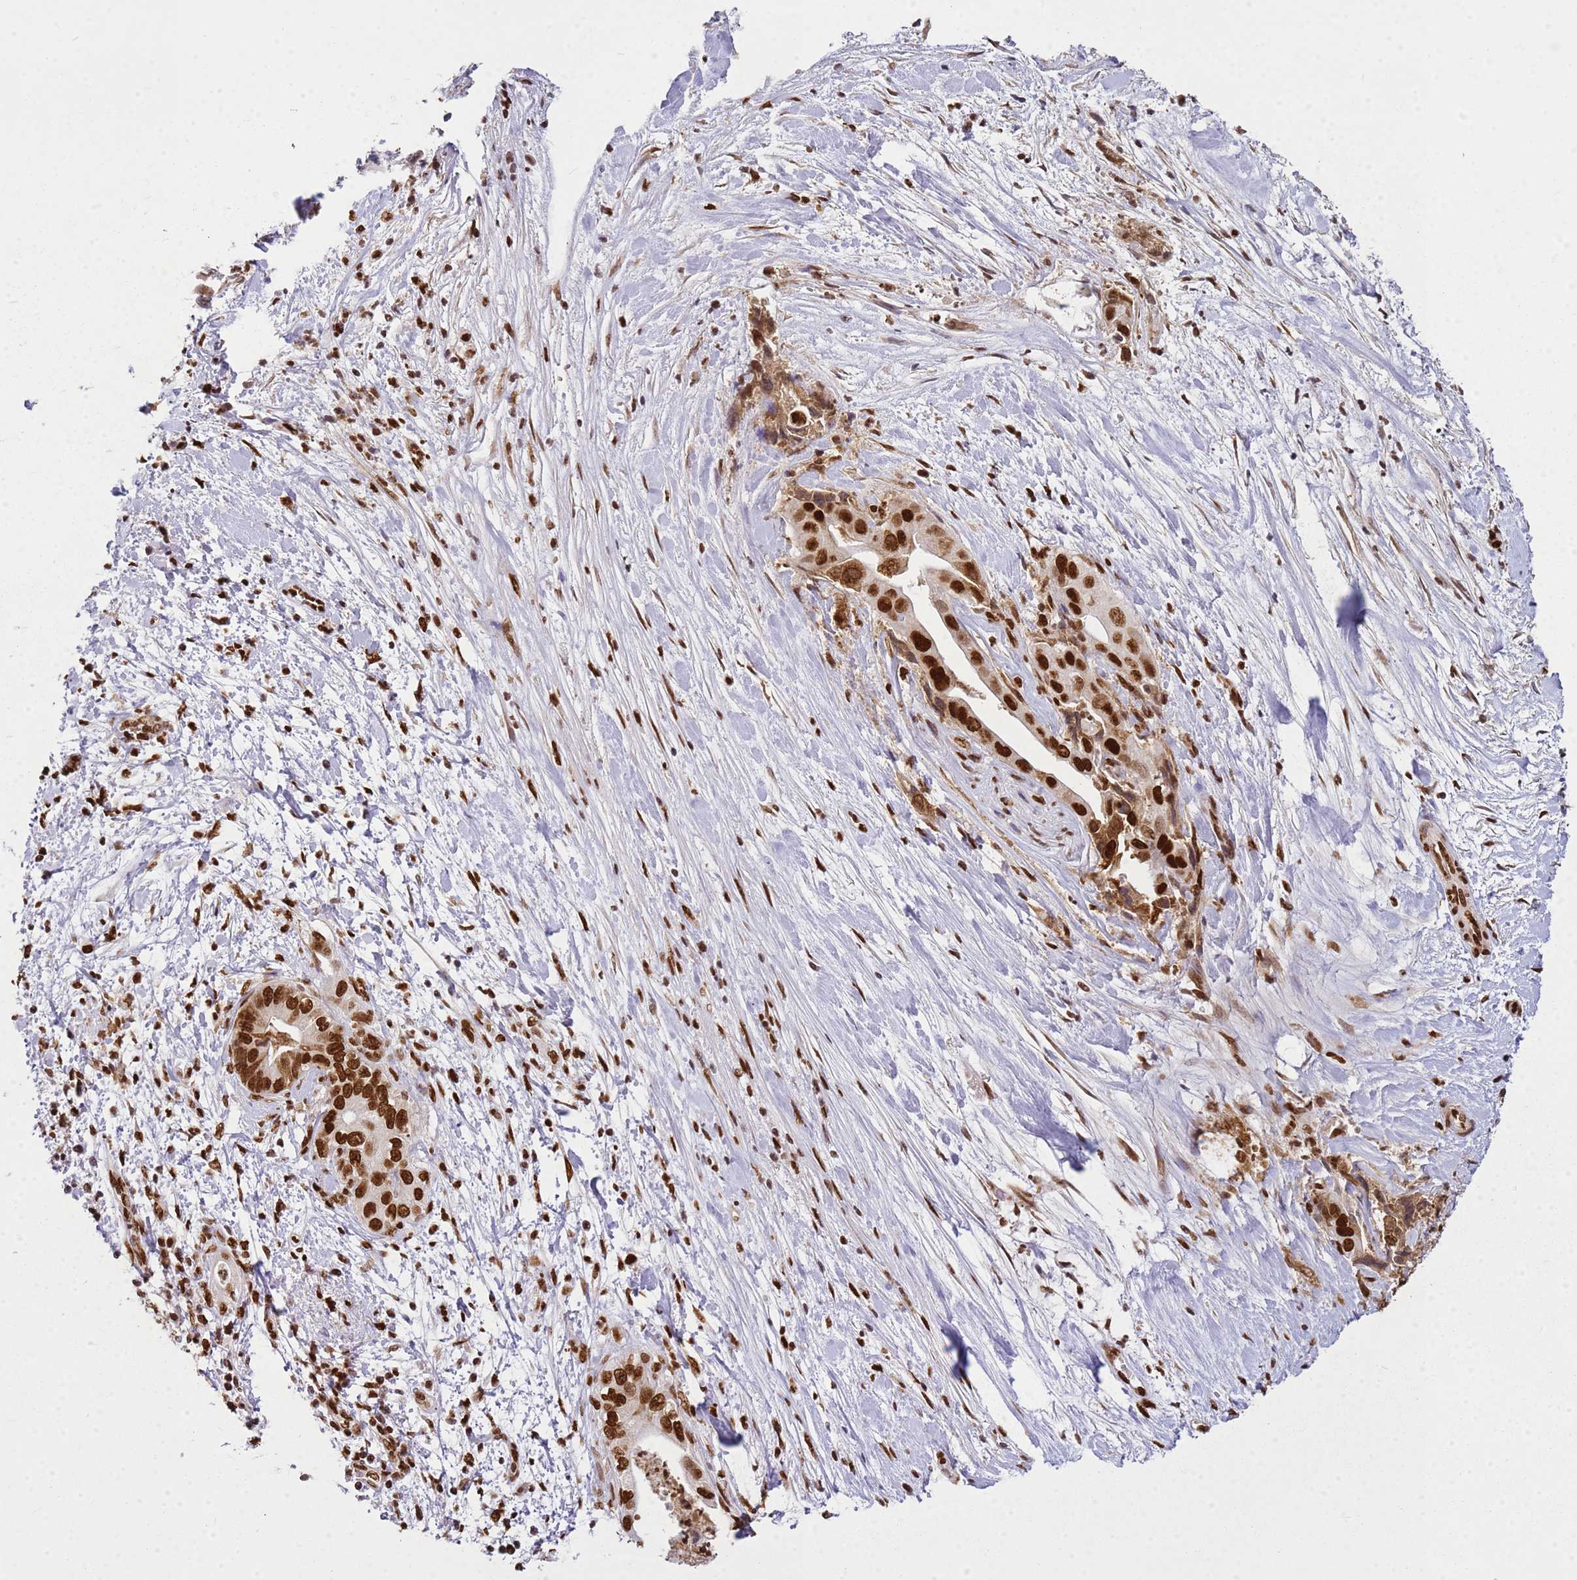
{"staining": {"intensity": "strong", "quantity": ">75%", "location": "nuclear"}, "tissue": "pancreatic cancer", "cell_type": "Tumor cells", "image_type": "cancer", "snomed": [{"axis": "morphology", "description": "Adenocarcinoma, NOS"}, {"axis": "topography", "description": "Pancreas"}], "caption": "There is high levels of strong nuclear staining in tumor cells of pancreatic cancer (adenocarcinoma), as demonstrated by immunohistochemical staining (brown color).", "gene": "APEX1", "patient": {"sex": "female", "age": 78}}